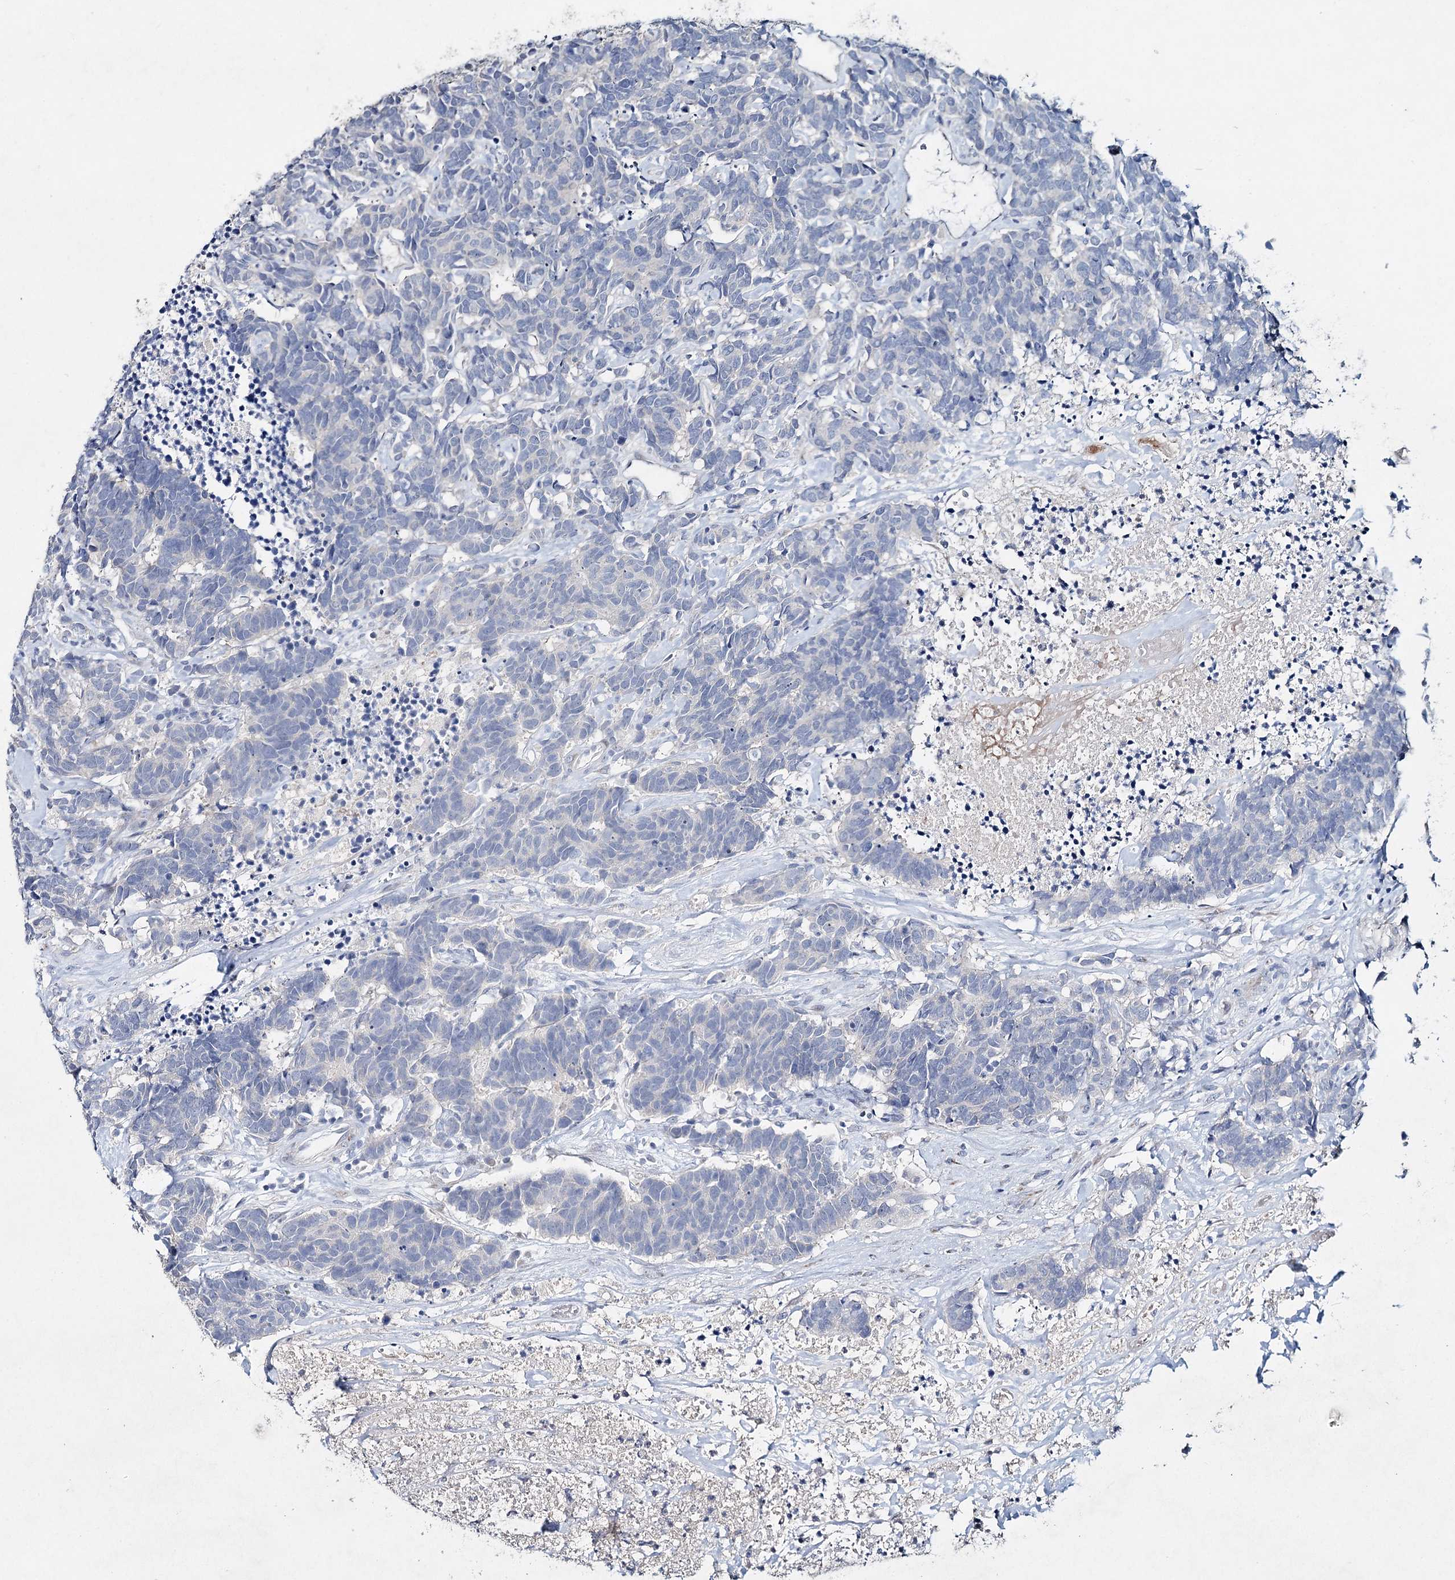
{"staining": {"intensity": "negative", "quantity": "none", "location": "none"}, "tissue": "carcinoid", "cell_type": "Tumor cells", "image_type": "cancer", "snomed": [{"axis": "morphology", "description": "Carcinoma, NOS"}, {"axis": "morphology", "description": "Carcinoid, malignant, NOS"}, {"axis": "topography", "description": "Urinary bladder"}], "caption": "Micrograph shows no significant protein expression in tumor cells of carcinoid.", "gene": "RFX6", "patient": {"sex": "male", "age": 57}}